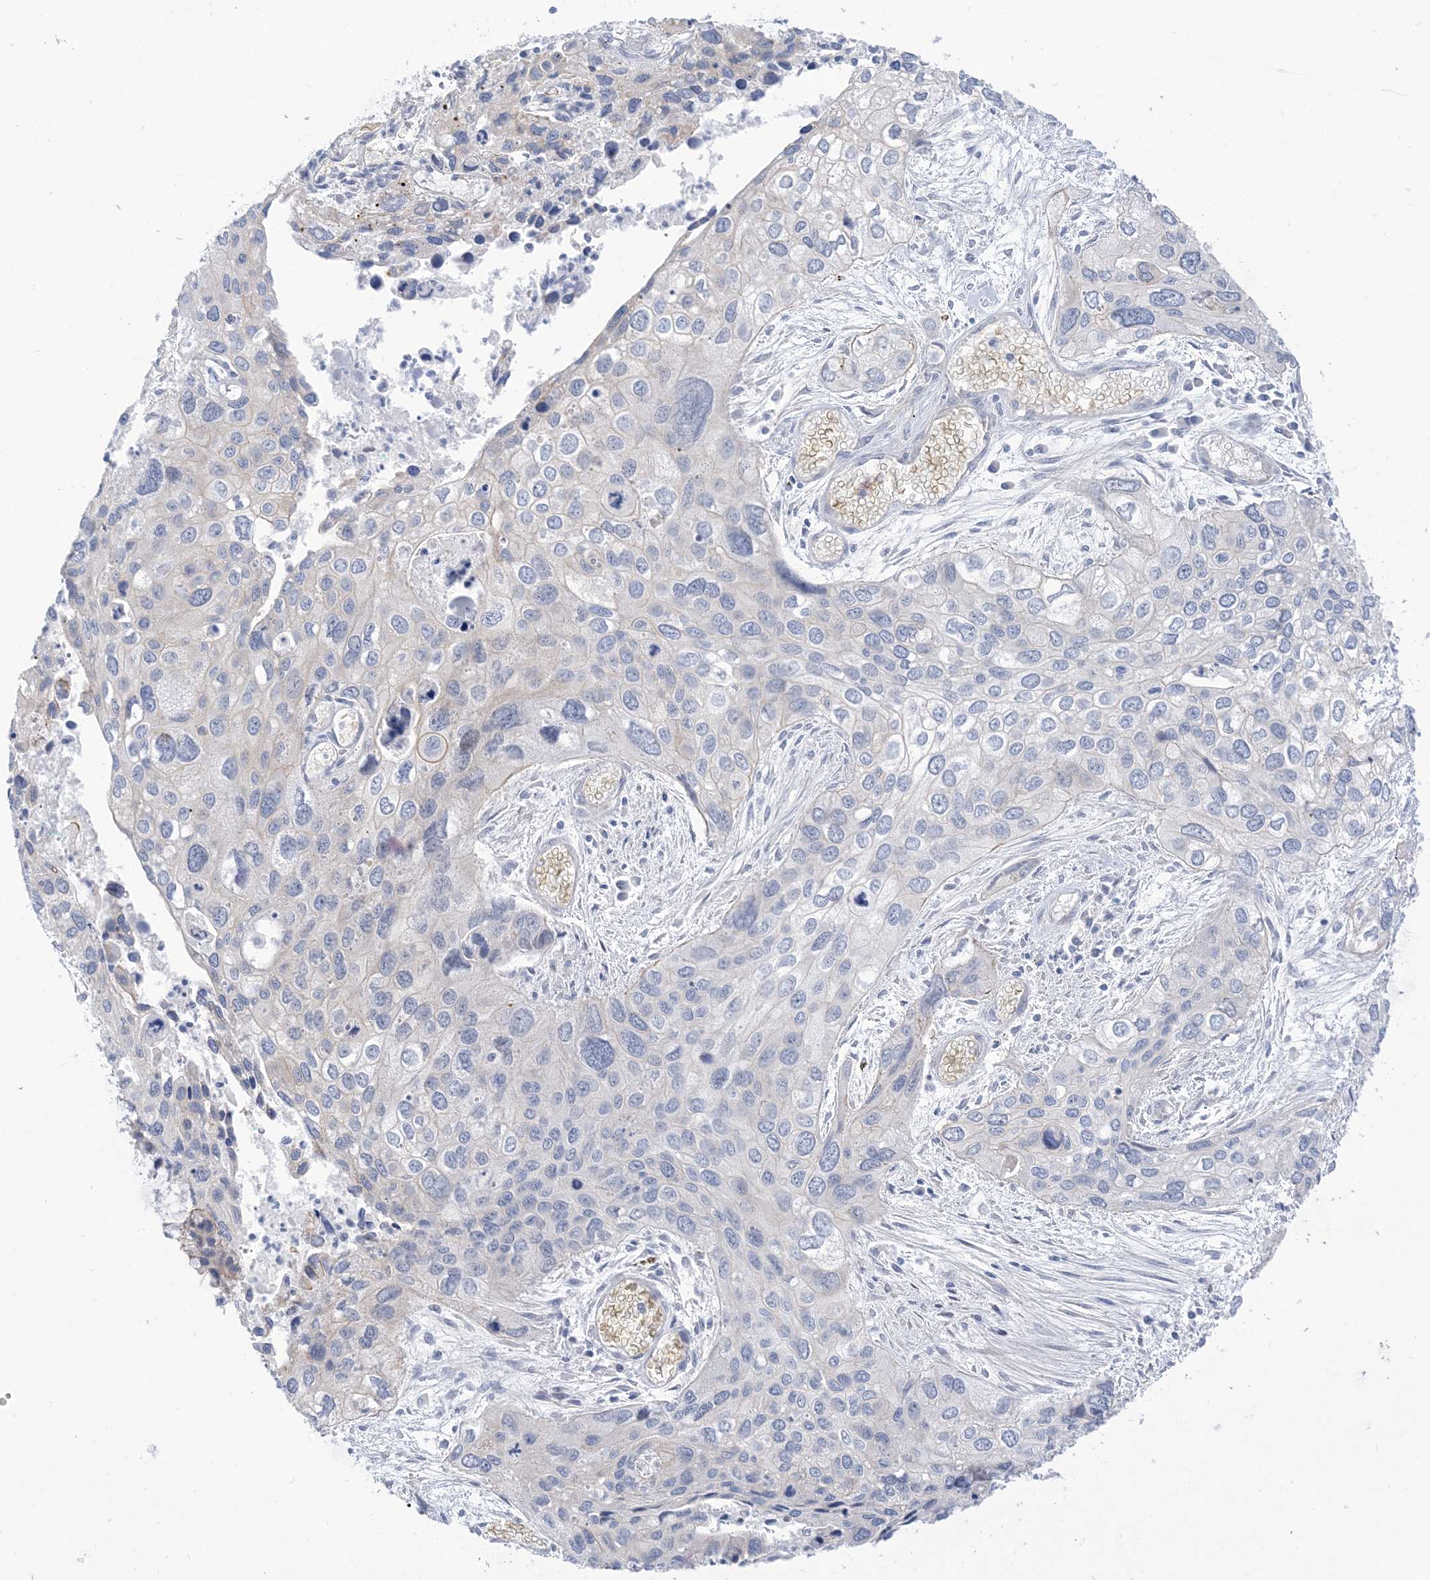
{"staining": {"intensity": "negative", "quantity": "none", "location": "none"}, "tissue": "cervical cancer", "cell_type": "Tumor cells", "image_type": "cancer", "snomed": [{"axis": "morphology", "description": "Squamous cell carcinoma, NOS"}, {"axis": "topography", "description": "Cervix"}], "caption": "Immunohistochemistry (IHC) of squamous cell carcinoma (cervical) shows no expression in tumor cells.", "gene": "IL36B", "patient": {"sex": "female", "age": 55}}